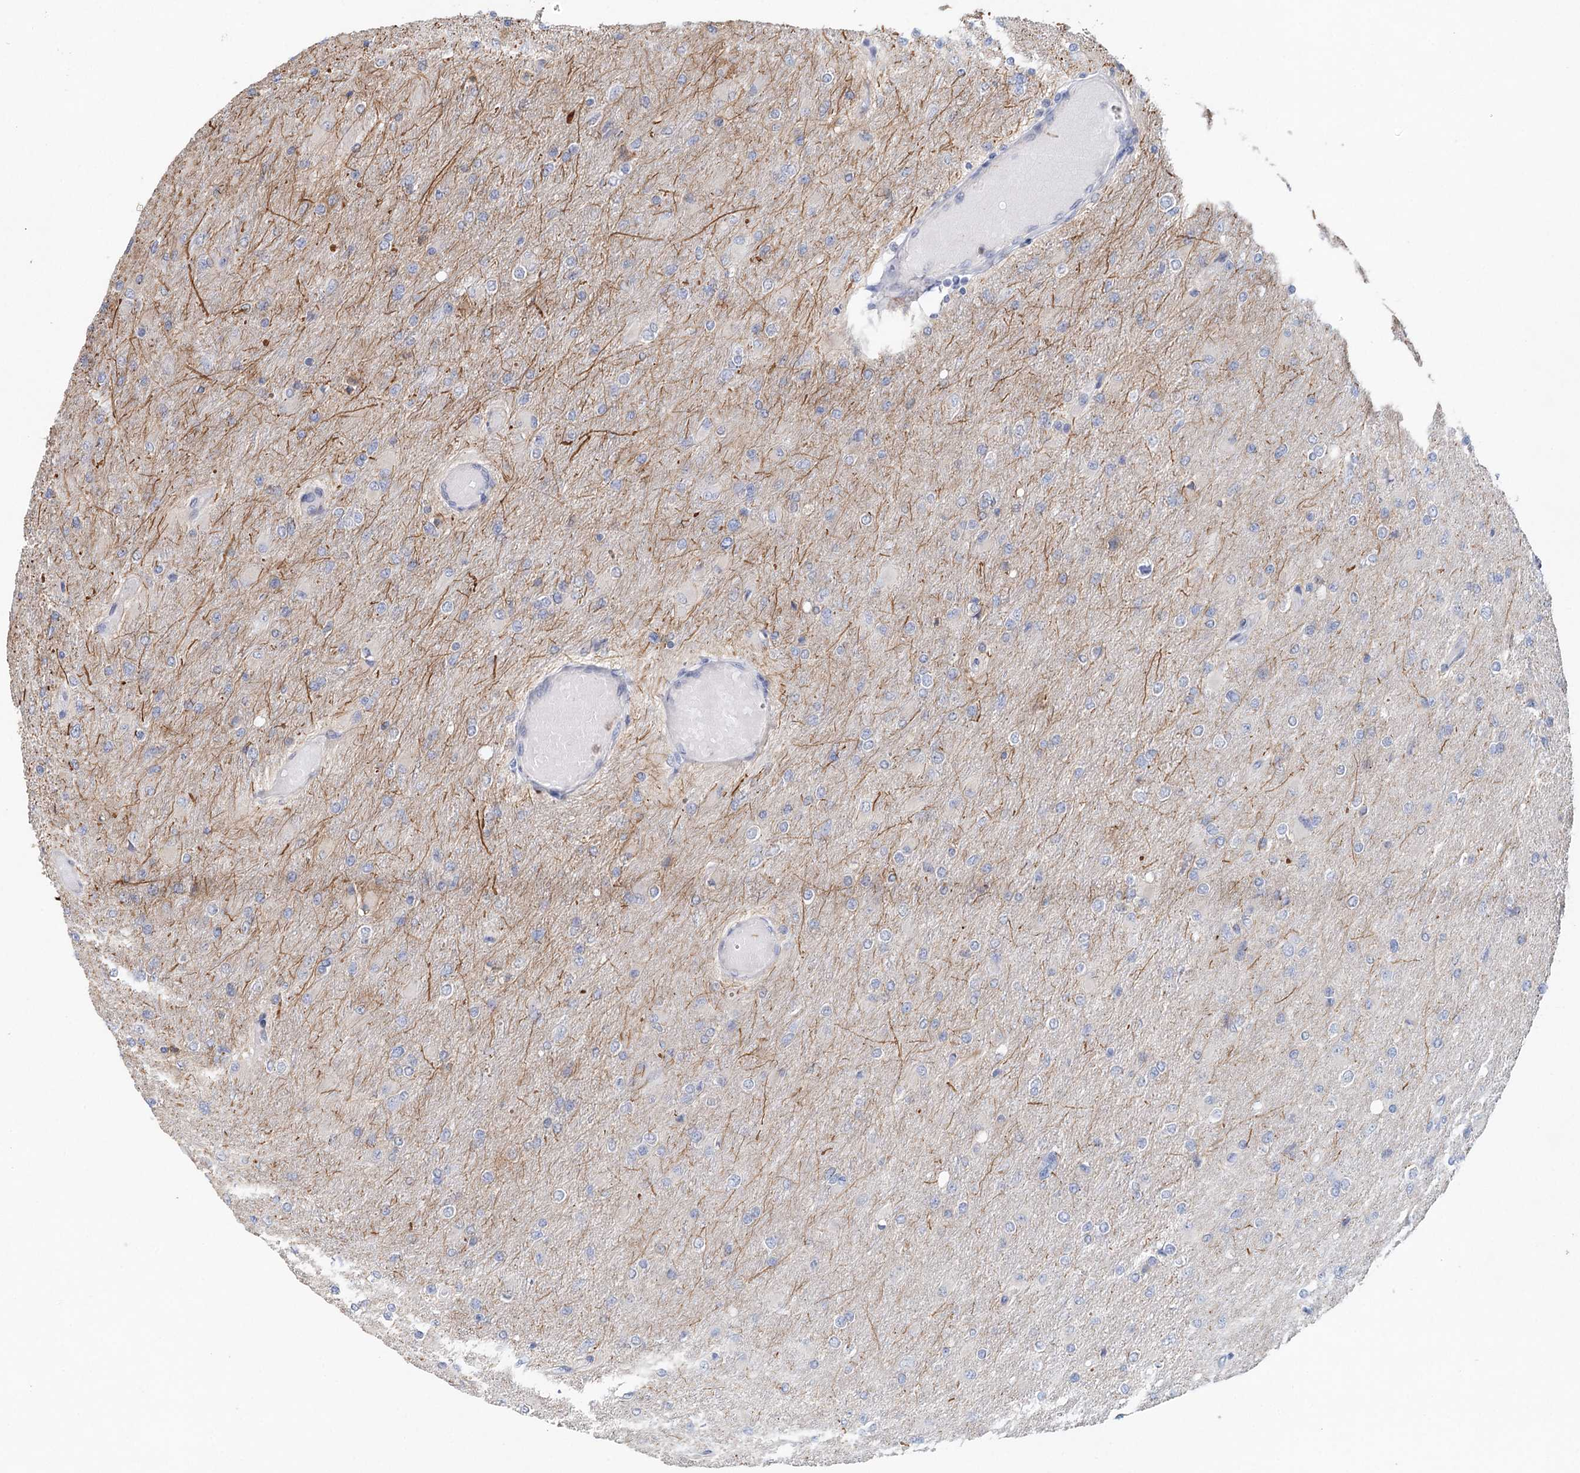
{"staining": {"intensity": "negative", "quantity": "none", "location": "none"}, "tissue": "glioma", "cell_type": "Tumor cells", "image_type": "cancer", "snomed": [{"axis": "morphology", "description": "Glioma, malignant, High grade"}, {"axis": "topography", "description": "Cerebral cortex"}], "caption": "A high-resolution photomicrograph shows immunohistochemistry staining of malignant glioma (high-grade), which exhibits no significant staining in tumor cells.", "gene": "MYL6B", "patient": {"sex": "female", "age": 36}}